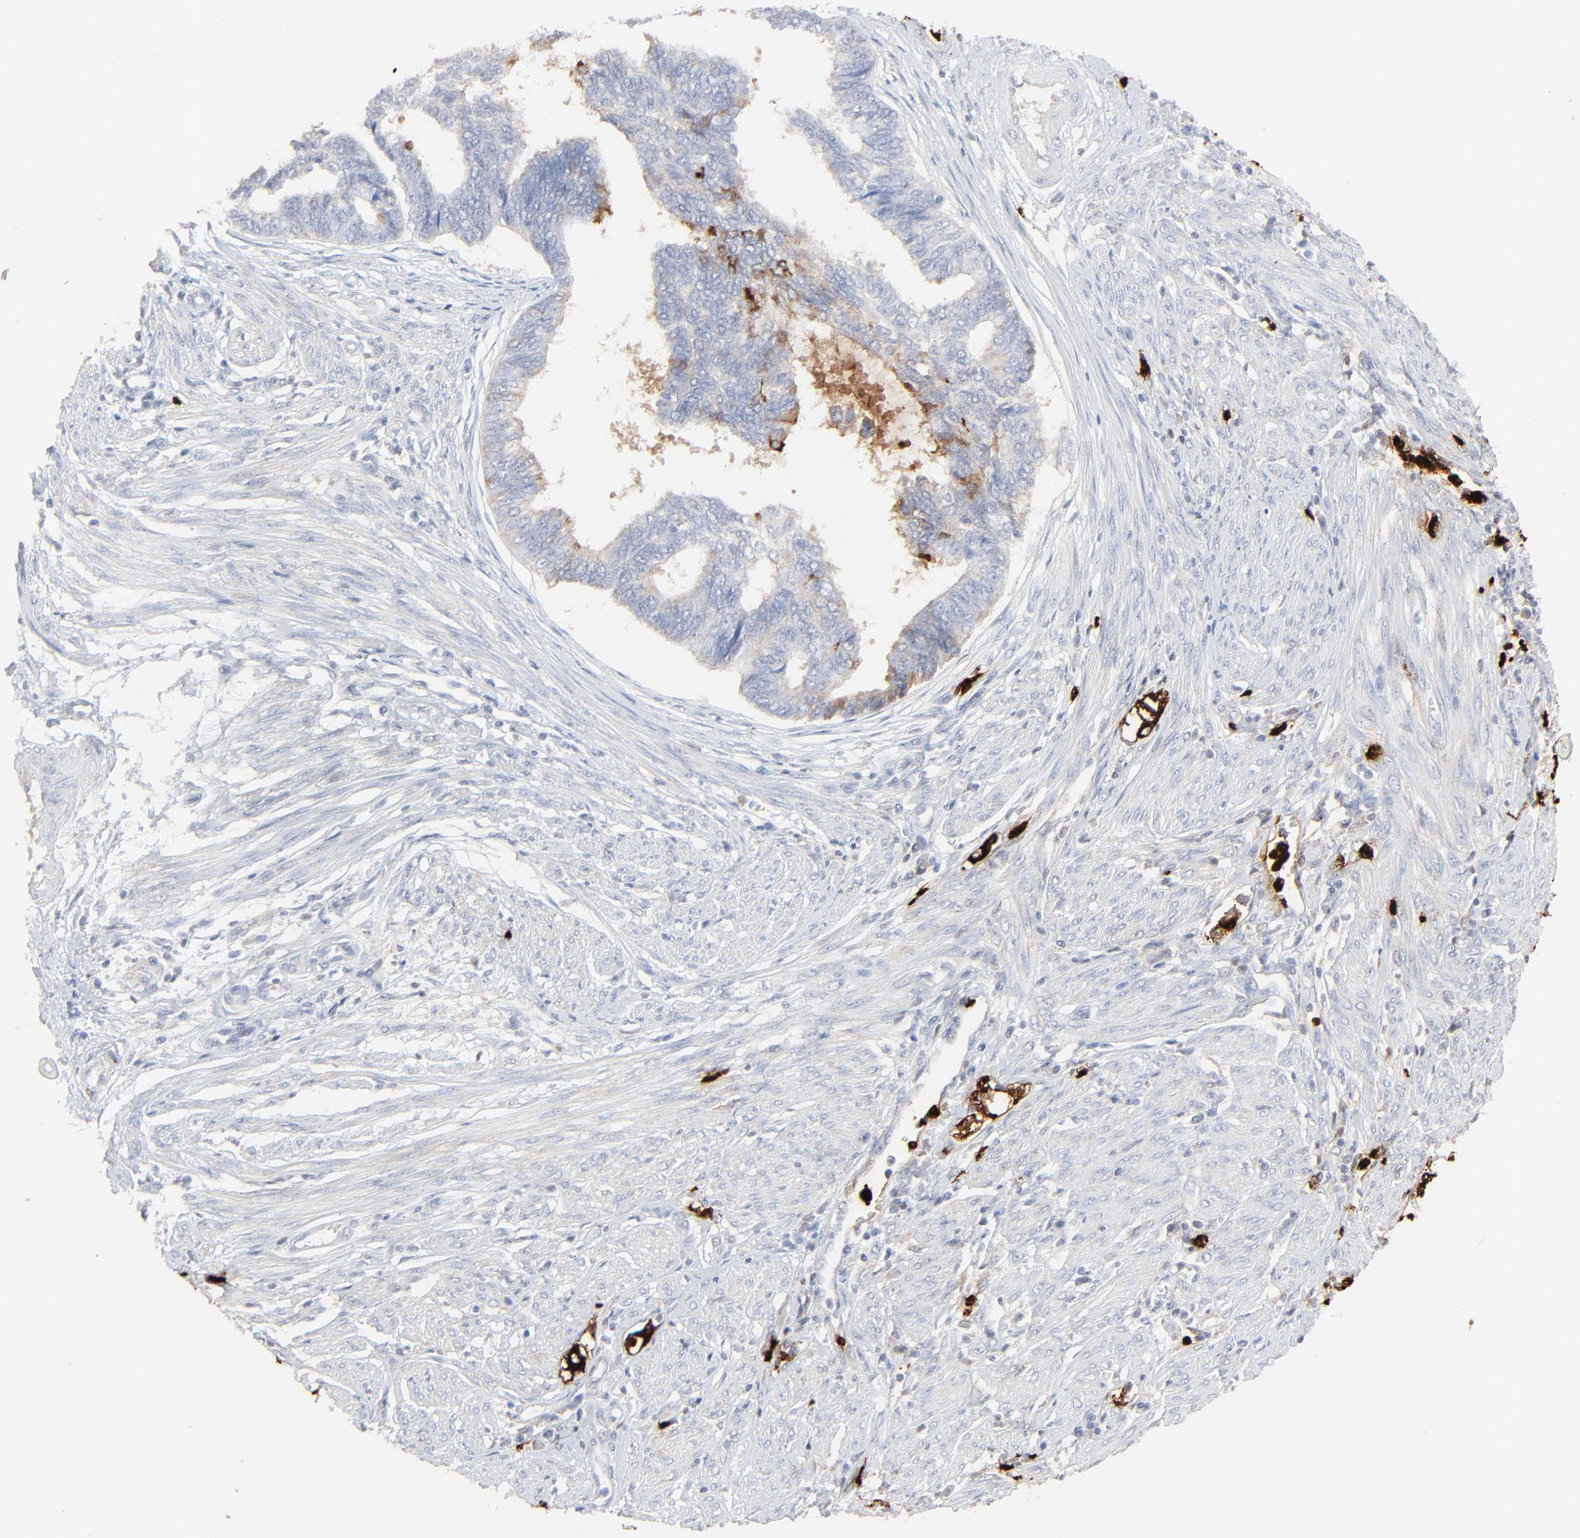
{"staining": {"intensity": "strong", "quantity": ">75%", "location": "cytoplasmic/membranous"}, "tissue": "endometrial cancer", "cell_type": "Tumor cells", "image_type": "cancer", "snomed": [{"axis": "morphology", "description": "Adenocarcinoma, NOS"}, {"axis": "topography", "description": "Endometrium"}], "caption": "IHC of human endometrial adenocarcinoma demonstrates high levels of strong cytoplasmic/membranous expression in about >75% of tumor cells.", "gene": "LCN2", "patient": {"sex": "female", "age": 75}}